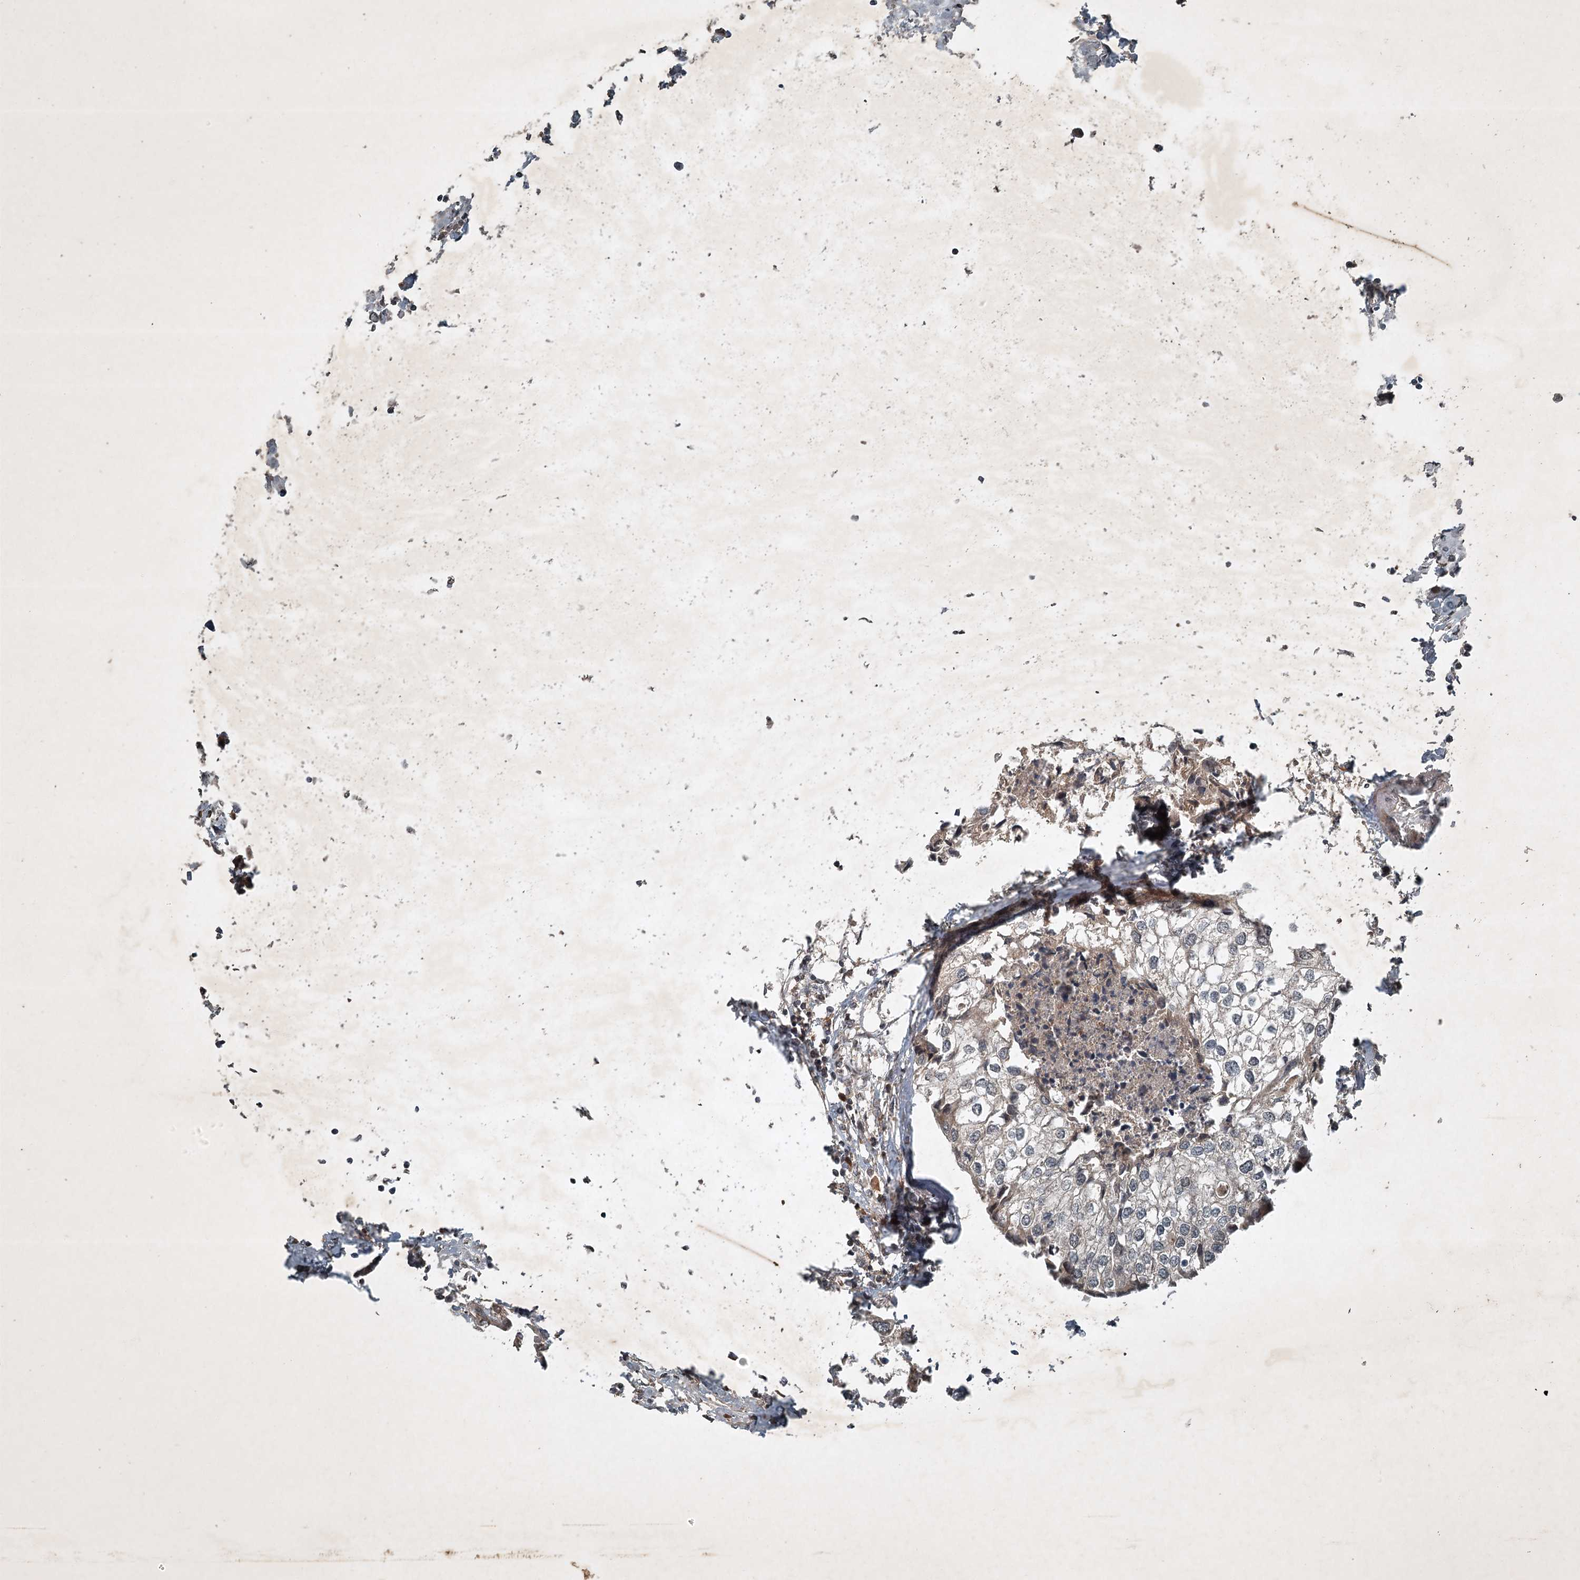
{"staining": {"intensity": "weak", "quantity": "<25%", "location": "cytoplasmic/membranous"}, "tissue": "urothelial cancer", "cell_type": "Tumor cells", "image_type": "cancer", "snomed": [{"axis": "morphology", "description": "Urothelial carcinoma, High grade"}, {"axis": "topography", "description": "Urinary bladder"}], "caption": "Urothelial cancer stained for a protein using immunohistochemistry (IHC) displays no expression tumor cells.", "gene": "UNC93A", "patient": {"sex": "male", "age": 64}}